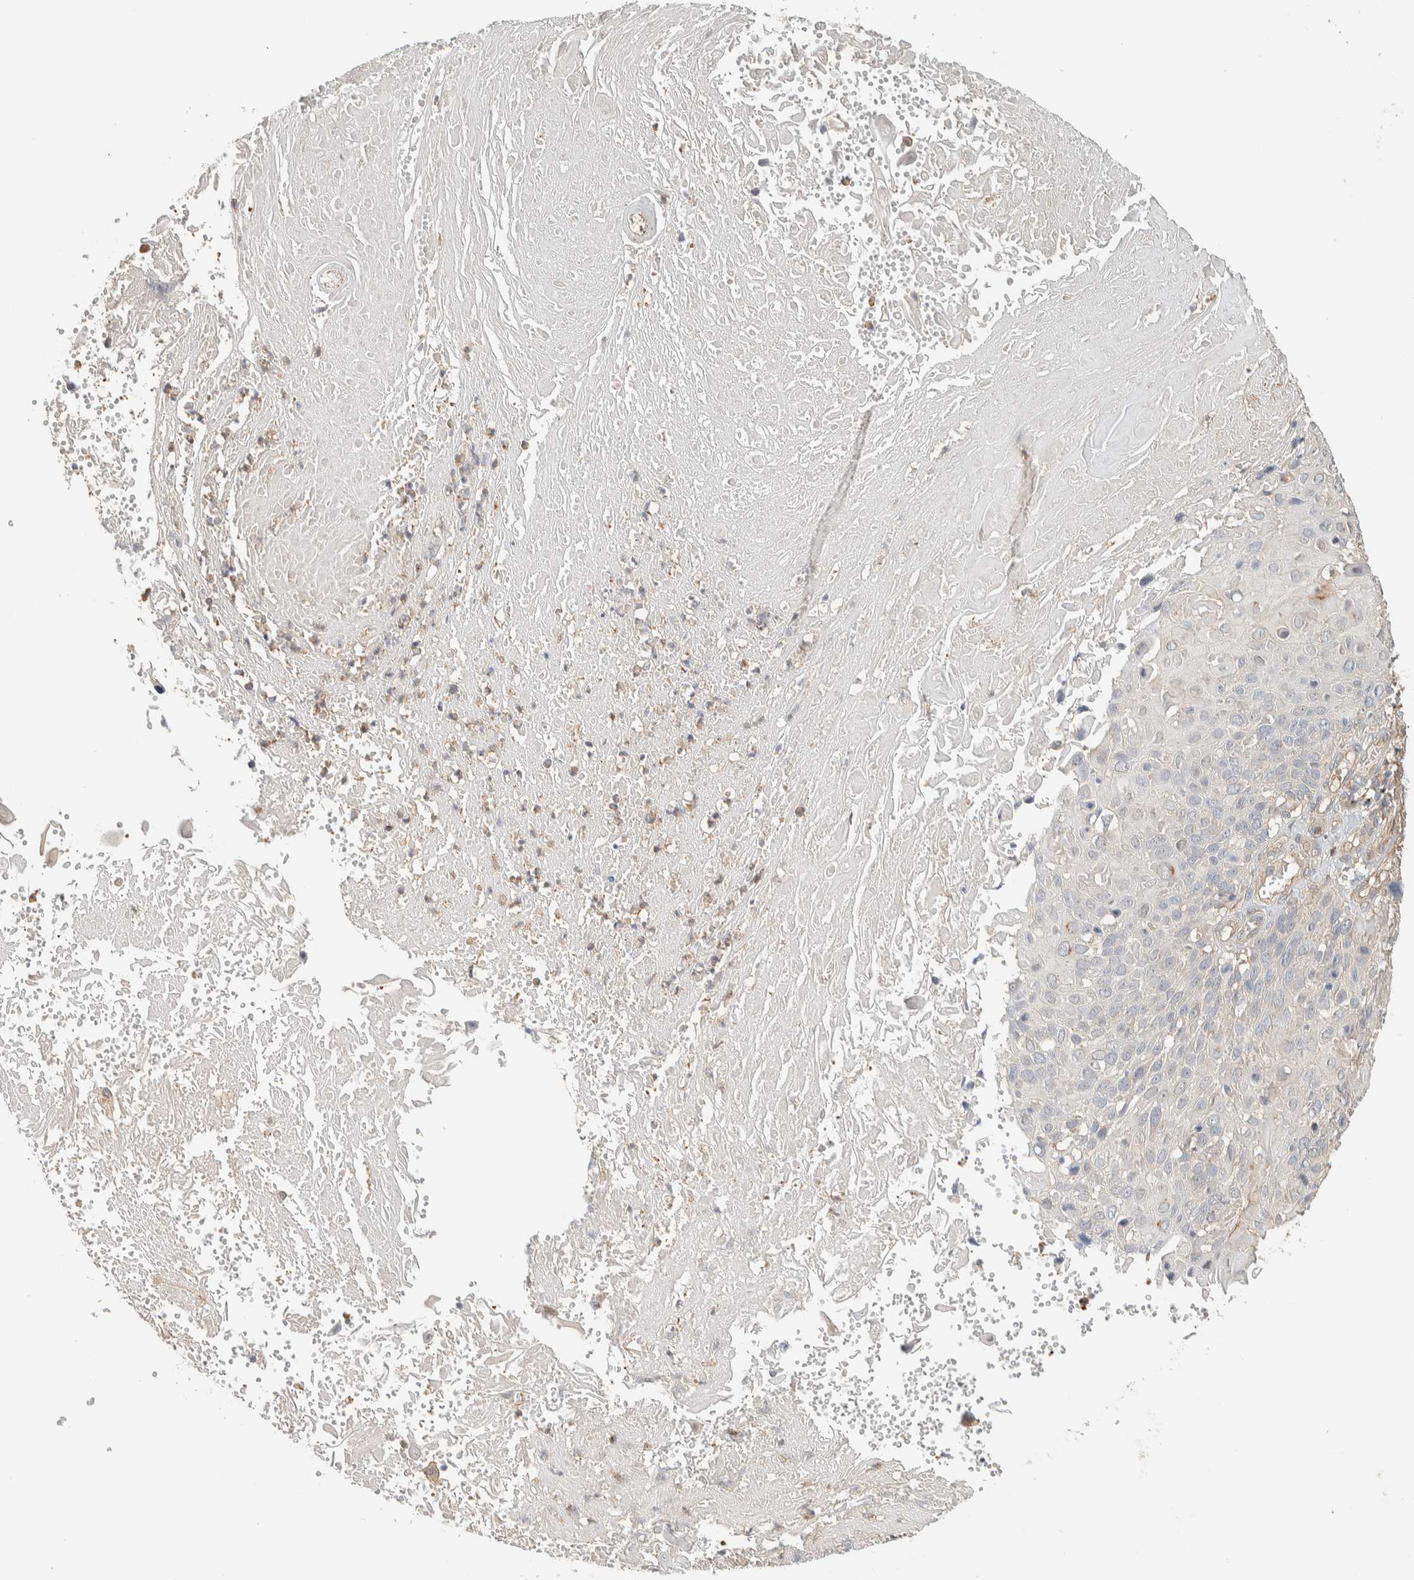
{"staining": {"intensity": "negative", "quantity": "none", "location": "none"}, "tissue": "cervical cancer", "cell_type": "Tumor cells", "image_type": "cancer", "snomed": [{"axis": "morphology", "description": "Squamous cell carcinoma, NOS"}, {"axis": "topography", "description": "Cervix"}], "caption": "A high-resolution image shows IHC staining of cervical squamous cell carcinoma, which reveals no significant positivity in tumor cells.", "gene": "RAB11FIP1", "patient": {"sex": "female", "age": 74}}